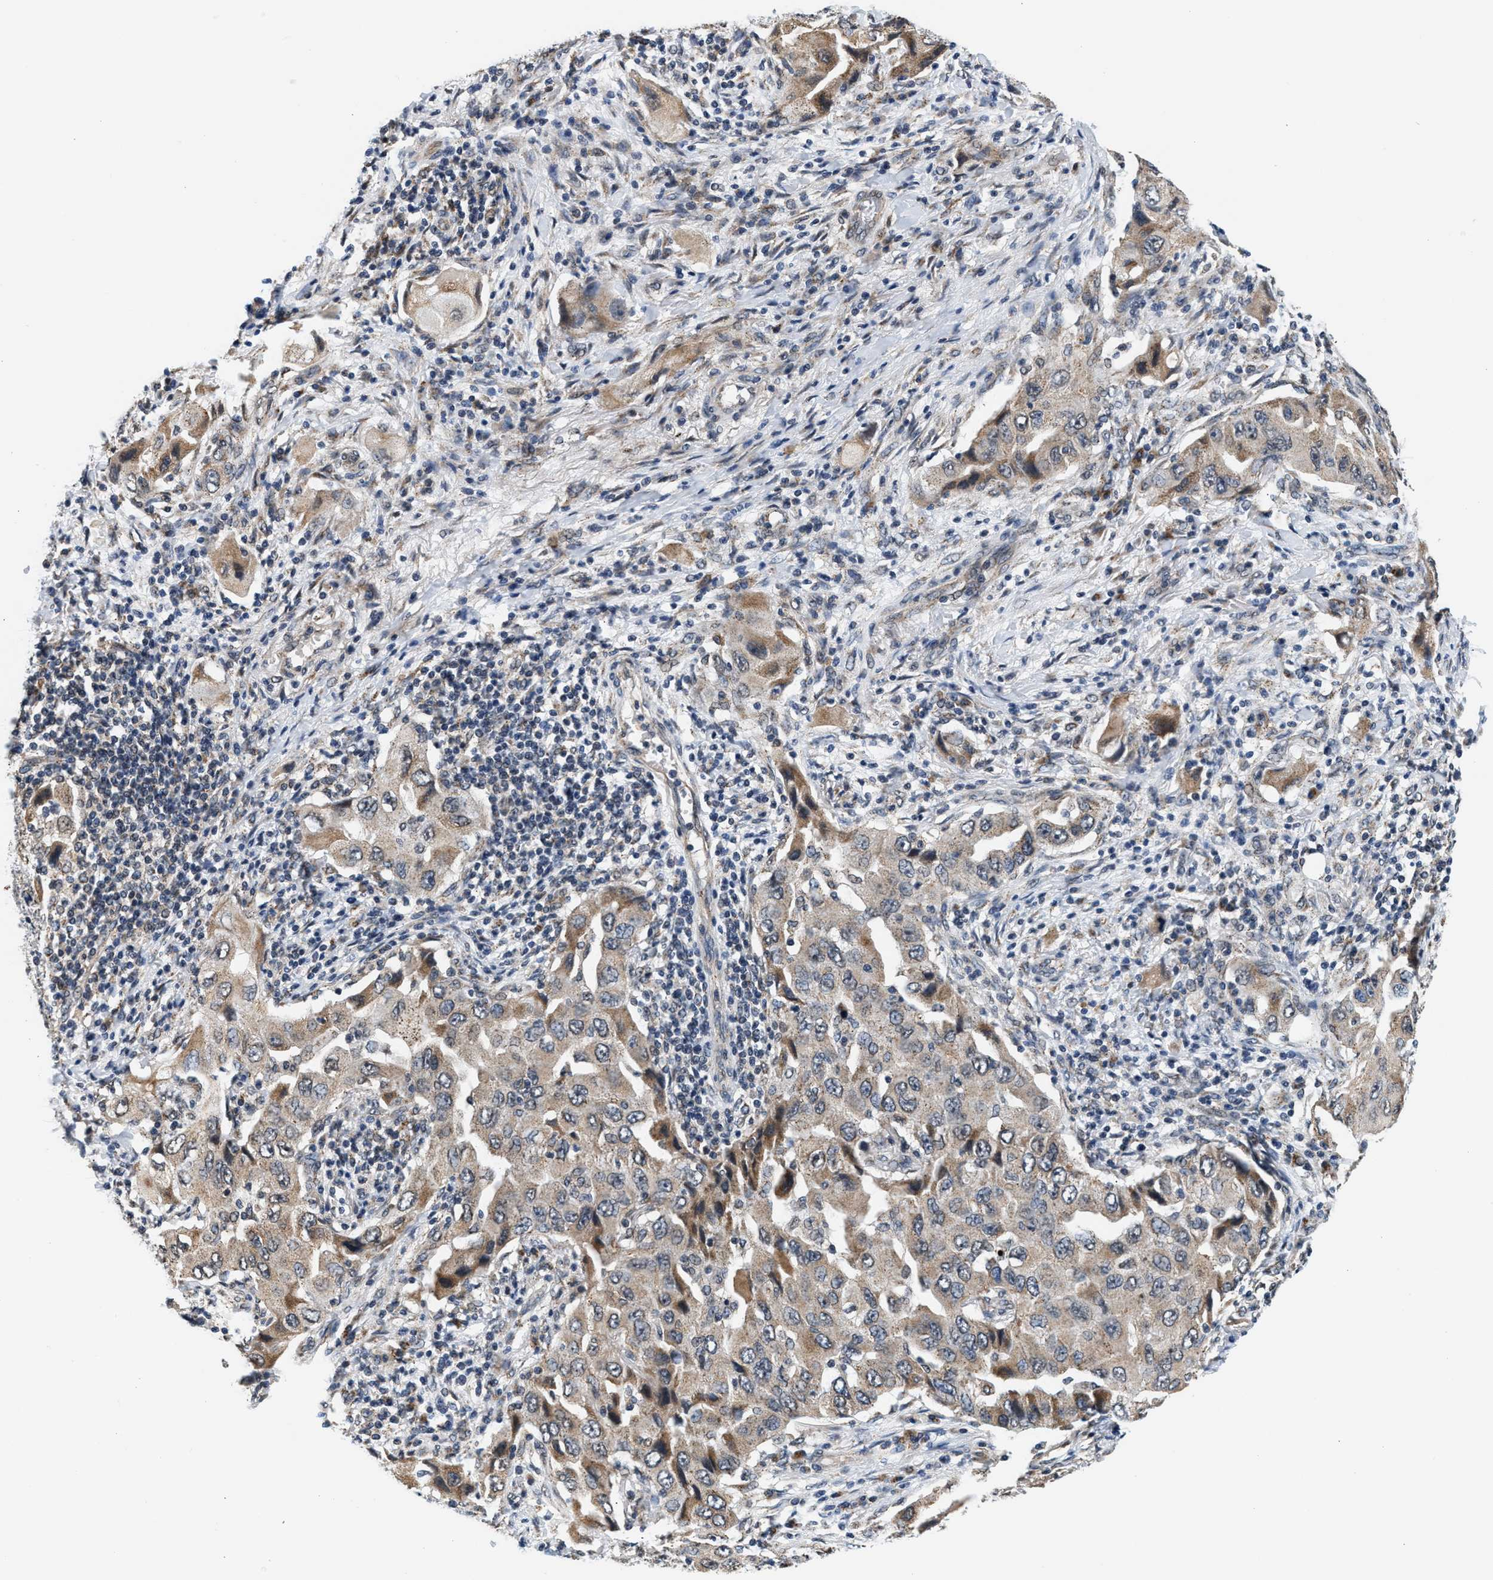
{"staining": {"intensity": "weak", "quantity": ">75%", "location": "cytoplasmic/membranous"}, "tissue": "lung cancer", "cell_type": "Tumor cells", "image_type": "cancer", "snomed": [{"axis": "morphology", "description": "Adenocarcinoma, NOS"}, {"axis": "topography", "description": "Lung"}], "caption": "IHC staining of adenocarcinoma (lung), which demonstrates low levels of weak cytoplasmic/membranous expression in about >75% of tumor cells indicating weak cytoplasmic/membranous protein expression. The staining was performed using DAB (brown) for protein detection and nuclei were counterstained in hematoxylin (blue).", "gene": "KCNMB2", "patient": {"sex": "female", "age": 65}}